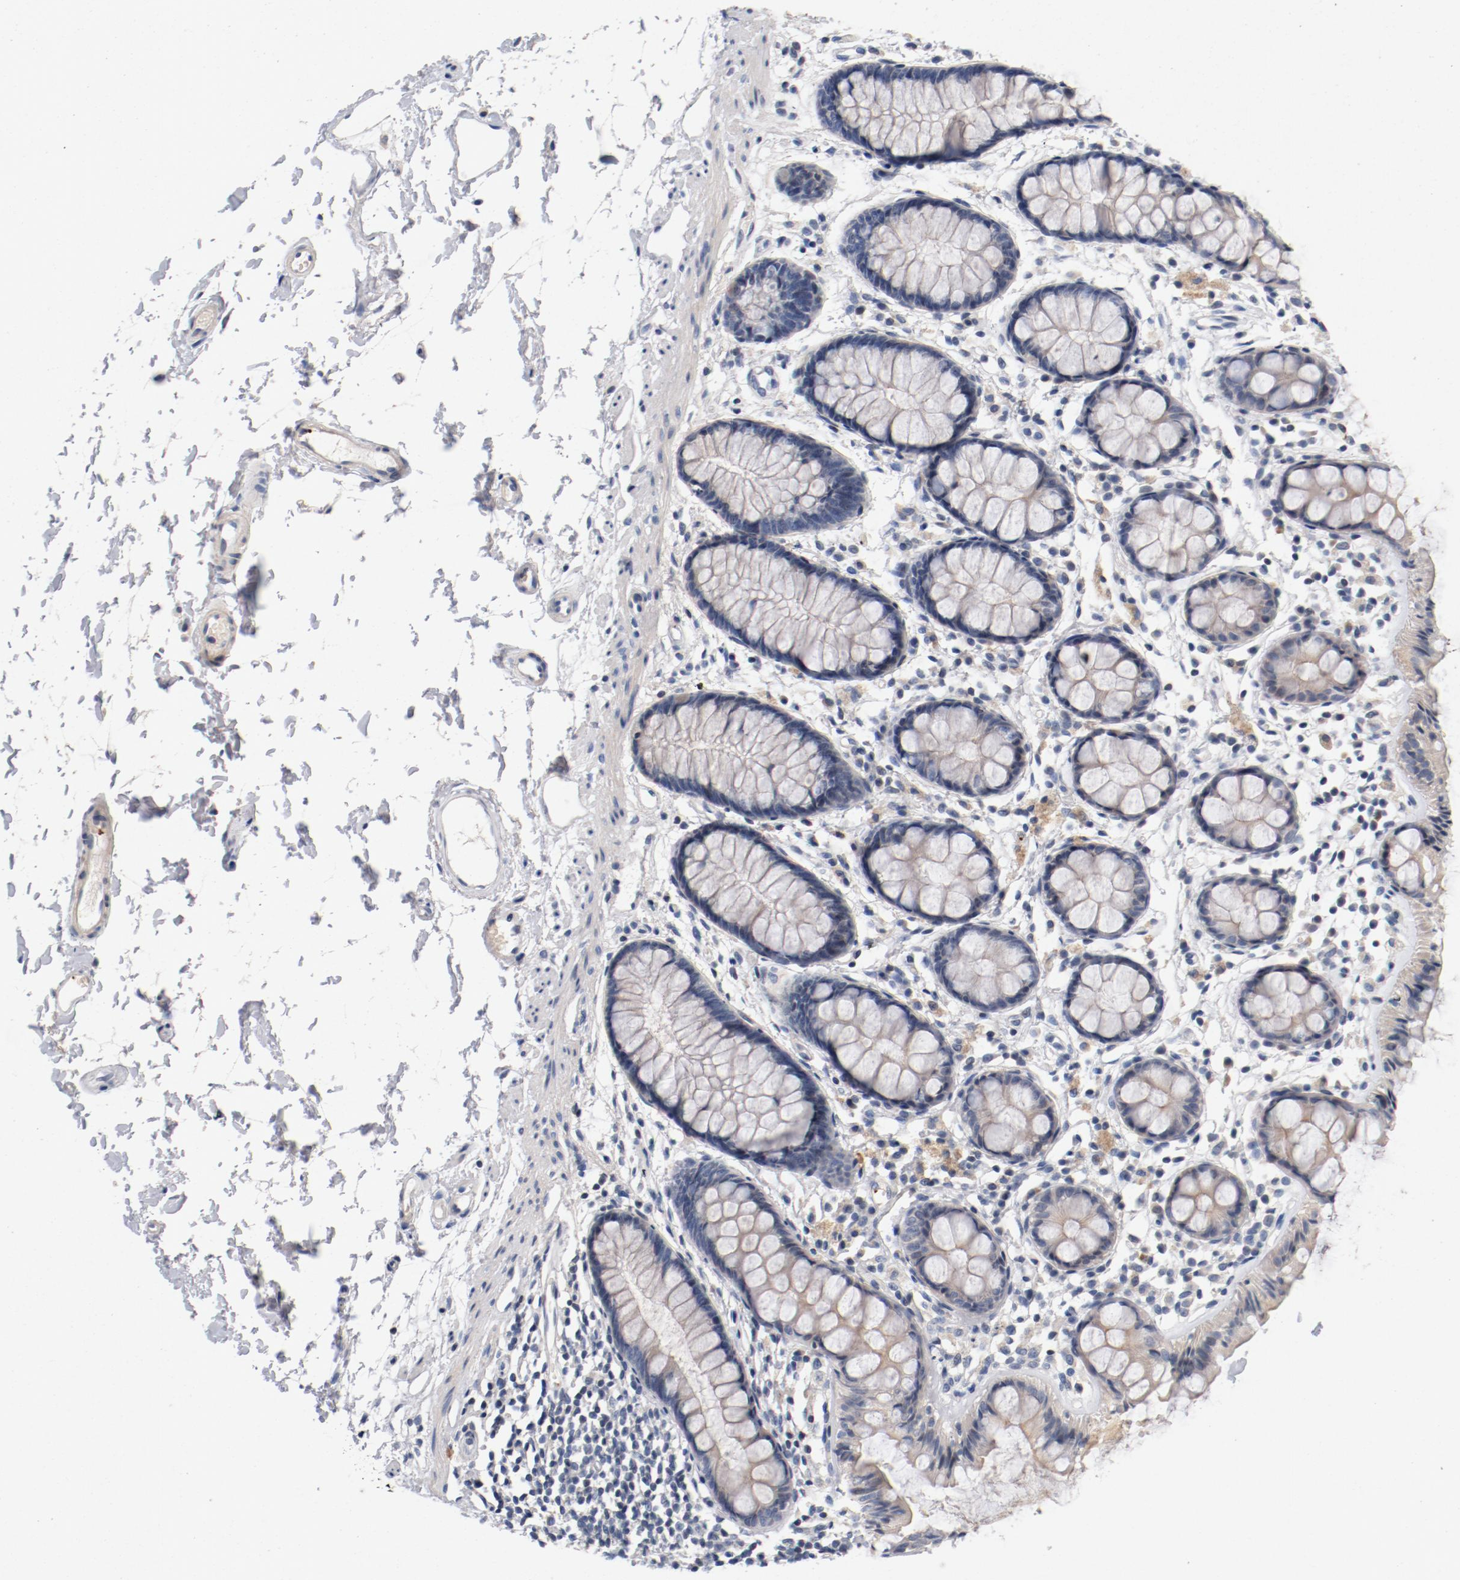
{"staining": {"intensity": "moderate", "quantity": "<25%", "location": "cytoplasmic/membranous"}, "tissue": "rectum", "cell_type": "Glandular cells", "image_type": "normal", "snomed": [{"axis": "morphology", "description": "Normal tissue, NOS"}, {"axis": "topography", "description": "Rectum"}], "caption": "Immunohistochemical staining of normal rectum reveals low levels of moderate cytoplasmic/membranous positivity in approximately <25% of glandular cells.", "gene": "PIM1", "patient": {"sex": "female", "age": 66}}